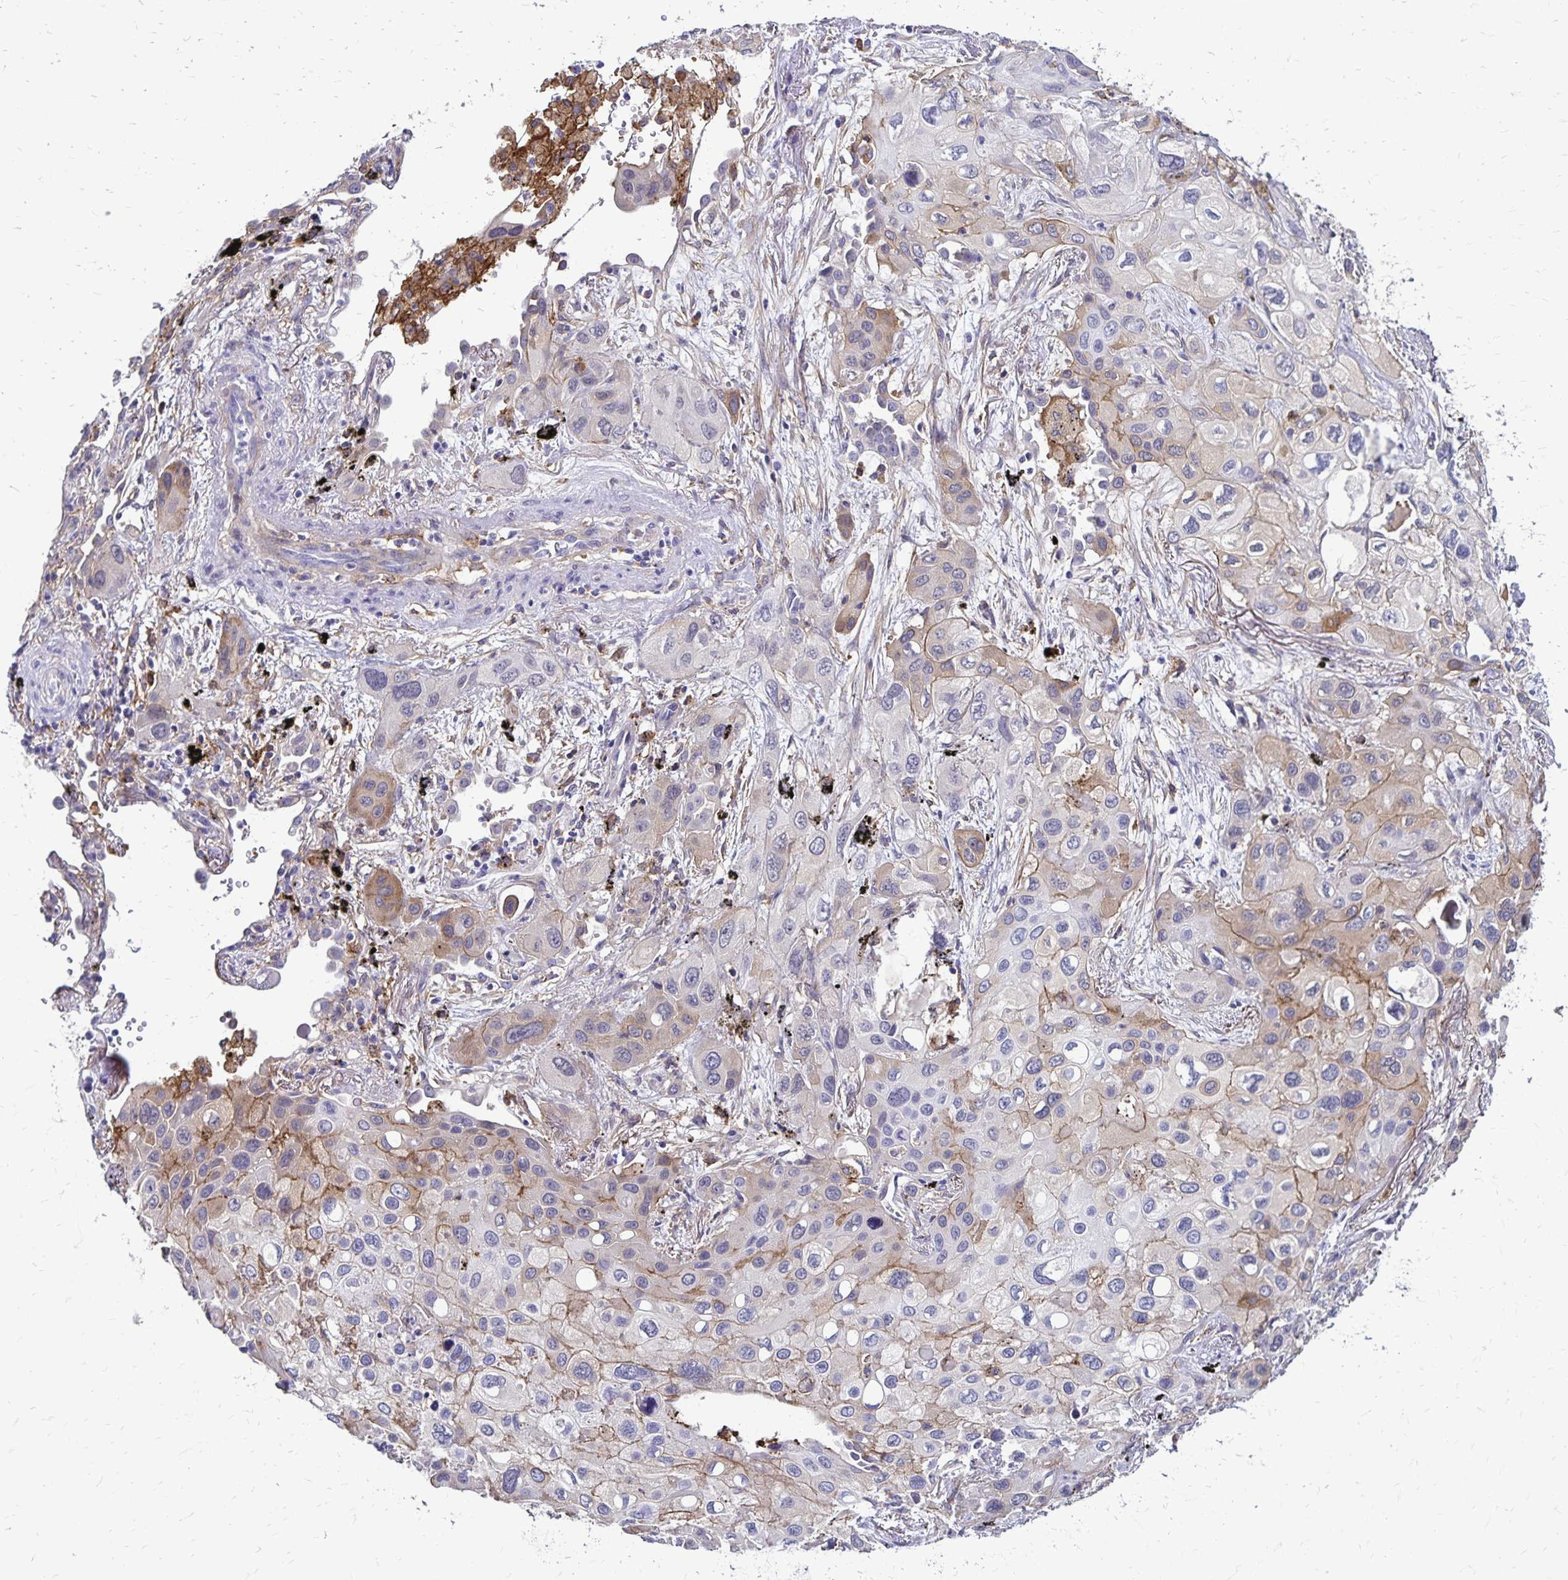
{"staining": {"intensity": "moderate", "quantity": "<25%", "location": "cytoplasmic/membranous"}, "tissue": "lung cancer", "cell_type": "Tumor cells", "image_type": "cancer", "snomed": [{"axis": "morphology", "description": "Squamous cell carcinoma, NOS"}, {"axis": "morphology", "description": "Squamous cell carcinoma, metastatic, NOS"}, {"axis": "topography", "description": "Lung"}], "caption": "Lung cancer (squamous cell carcinoma) stained for a protein (brown) shows moderate cytoplasmic/membranous positive positivity in about <25% of tumor cells.", "gene": "TNS3", "patient": {"sex": "male", "age": 59}}